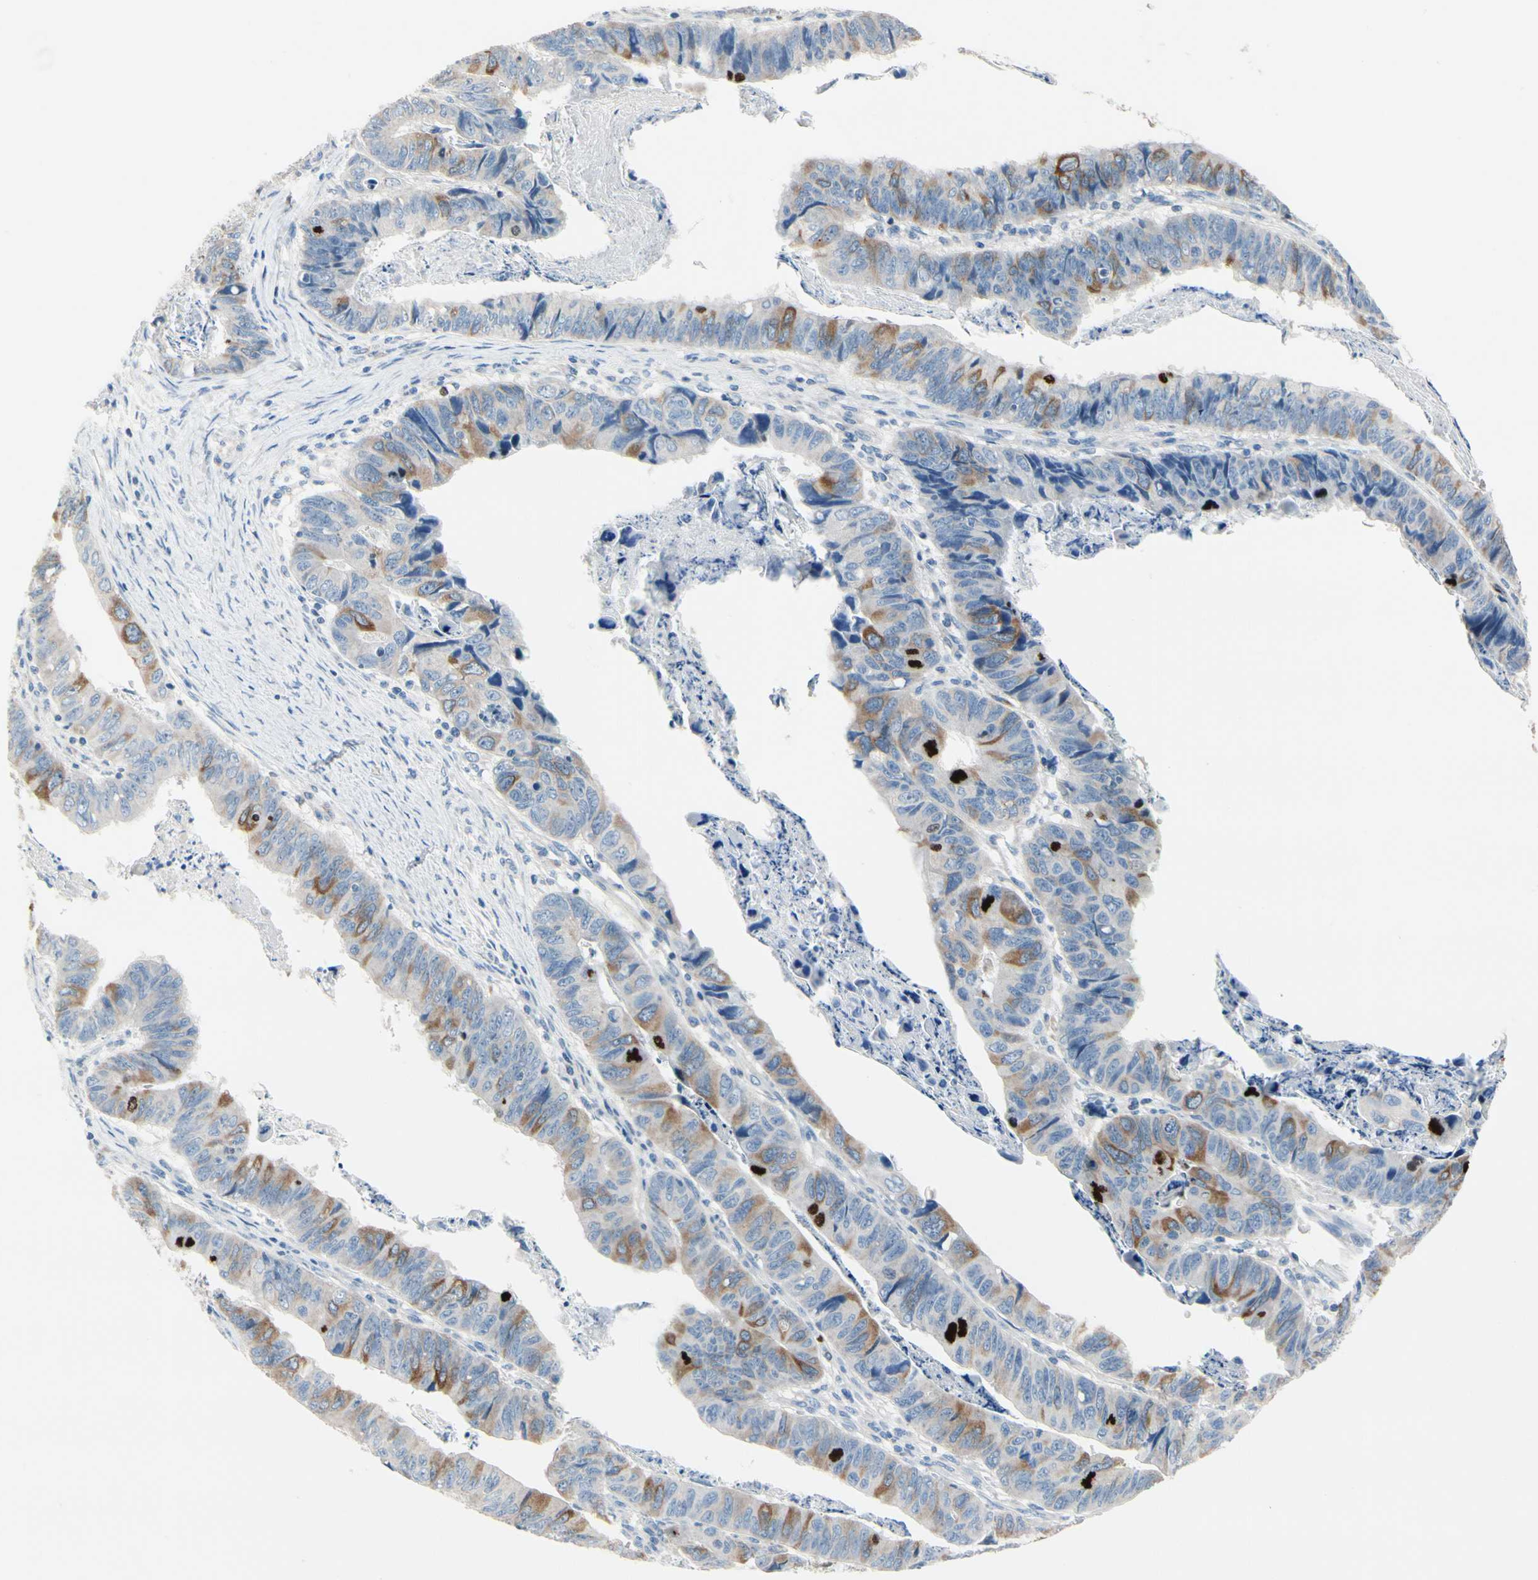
{"staining": {"intensity": "moderate", "quantity": "<25%", "location": "cytoplasmic/membranous"}, "tissue": "stomach cancer", "cell_type": "Tumor cells", "image_type": "cancer", "snomed": [{"axis": "morphology", "description": "Adenocarcinoma, NOS"}, {"axis": "topography", "description": "Stomach, lower"}], "caption": "Immunohistochemical staining of human stomach cancer (adenocarcinoma) demonstrates moderate cytoplasmic/membranous protein expression in approximately <25% of tumor cells.", "gene": "CKAP2", "patient": {"sex": "male", "age": 77}}